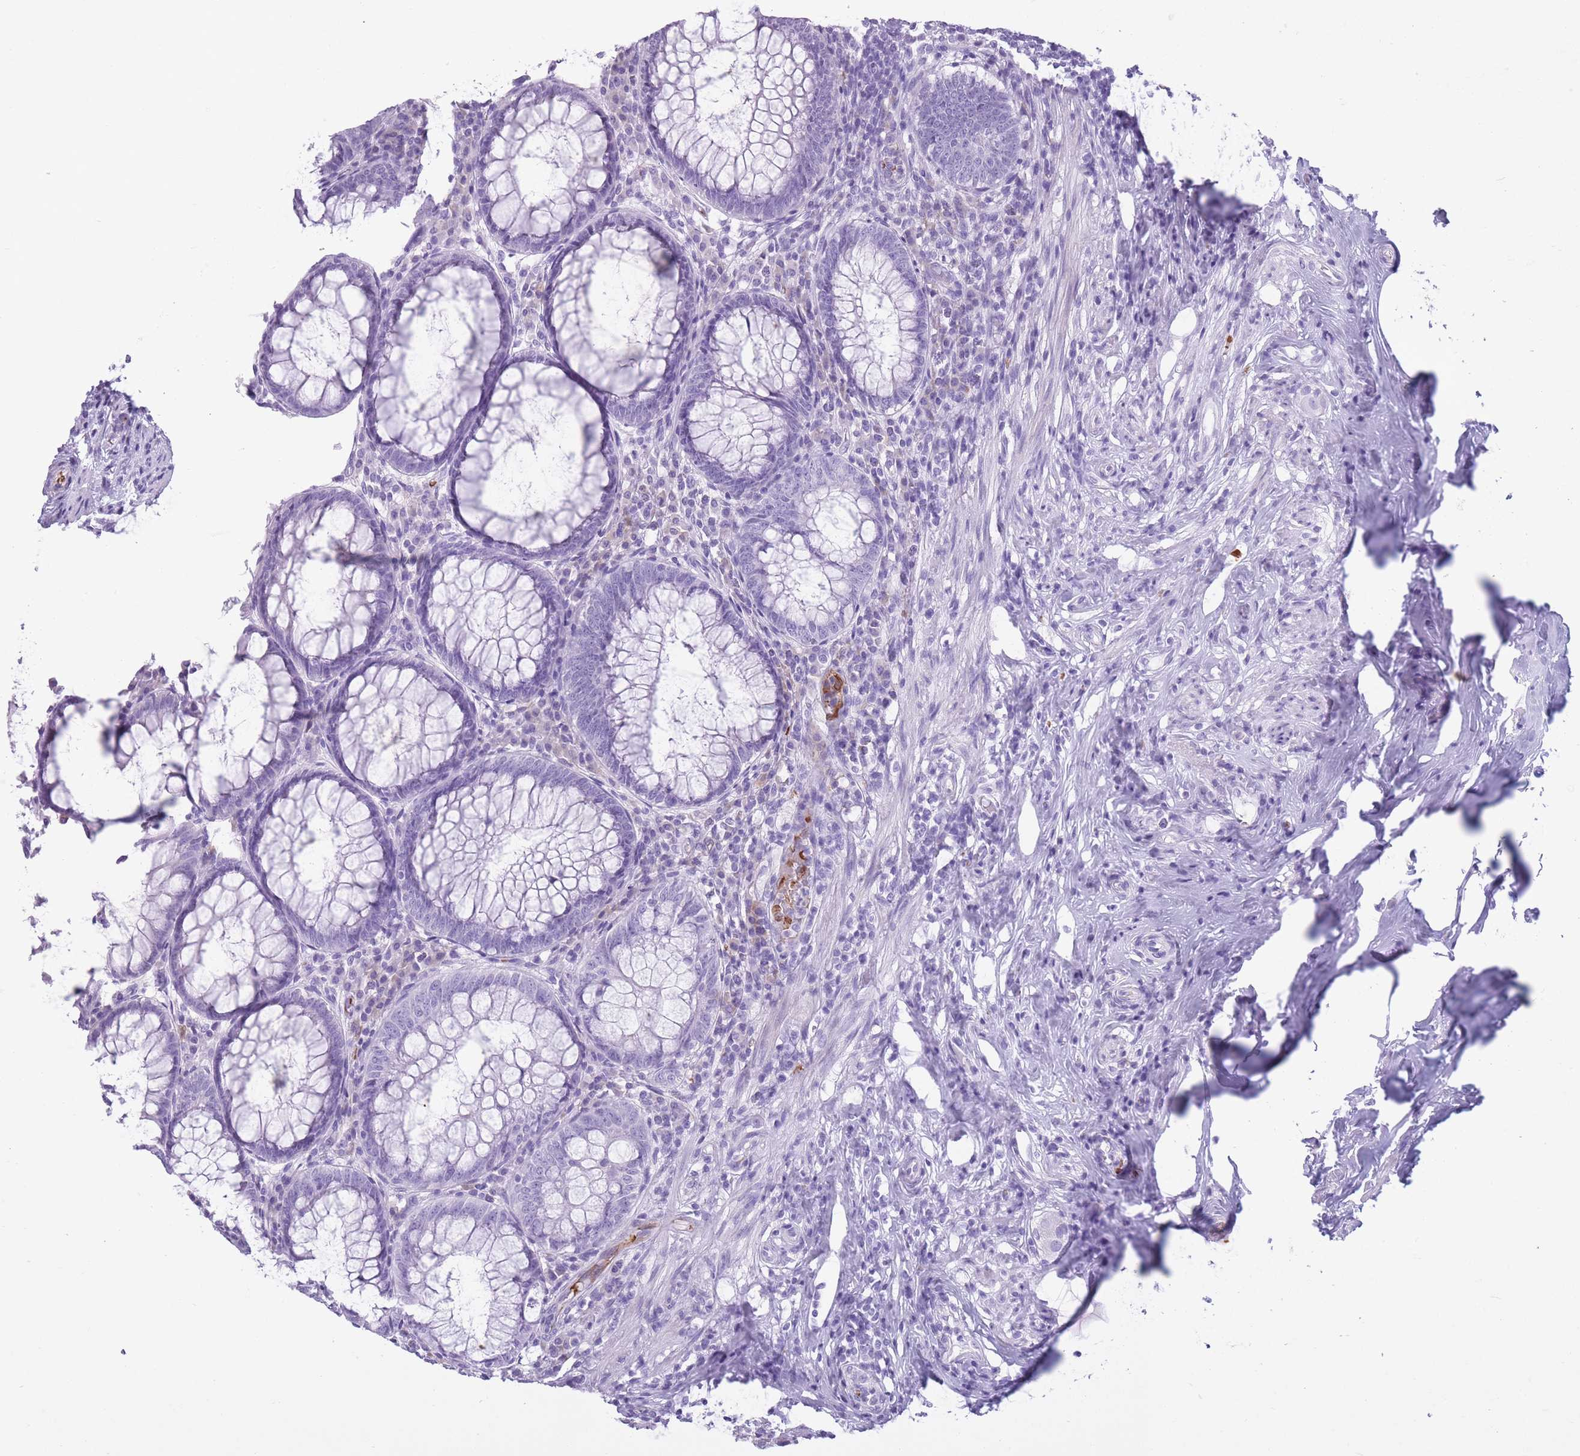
{"staining": {"intensity": "negative", "quantity": "none", "location": "none"}, "tissue": "appendix", "cell_type": "Glandular cells", "image_type": "normal", "snomed": [{"axis": "morphology", "description": "Normal tissue, NOS"}, {"axis": "topography", "description": "Appendix"}], "caption": "DAB immunohistochemical staining of normal appendix exhibits no significant expression in glandular cells. (Stains: DAB (3,3'-diaminobenzidine) IHC with hematoxylin counter stain, Microscopy: brightfield microscopy at high magnification).", "gene": "OR7C1", "patient": {"sex": "male", "age": 83}}